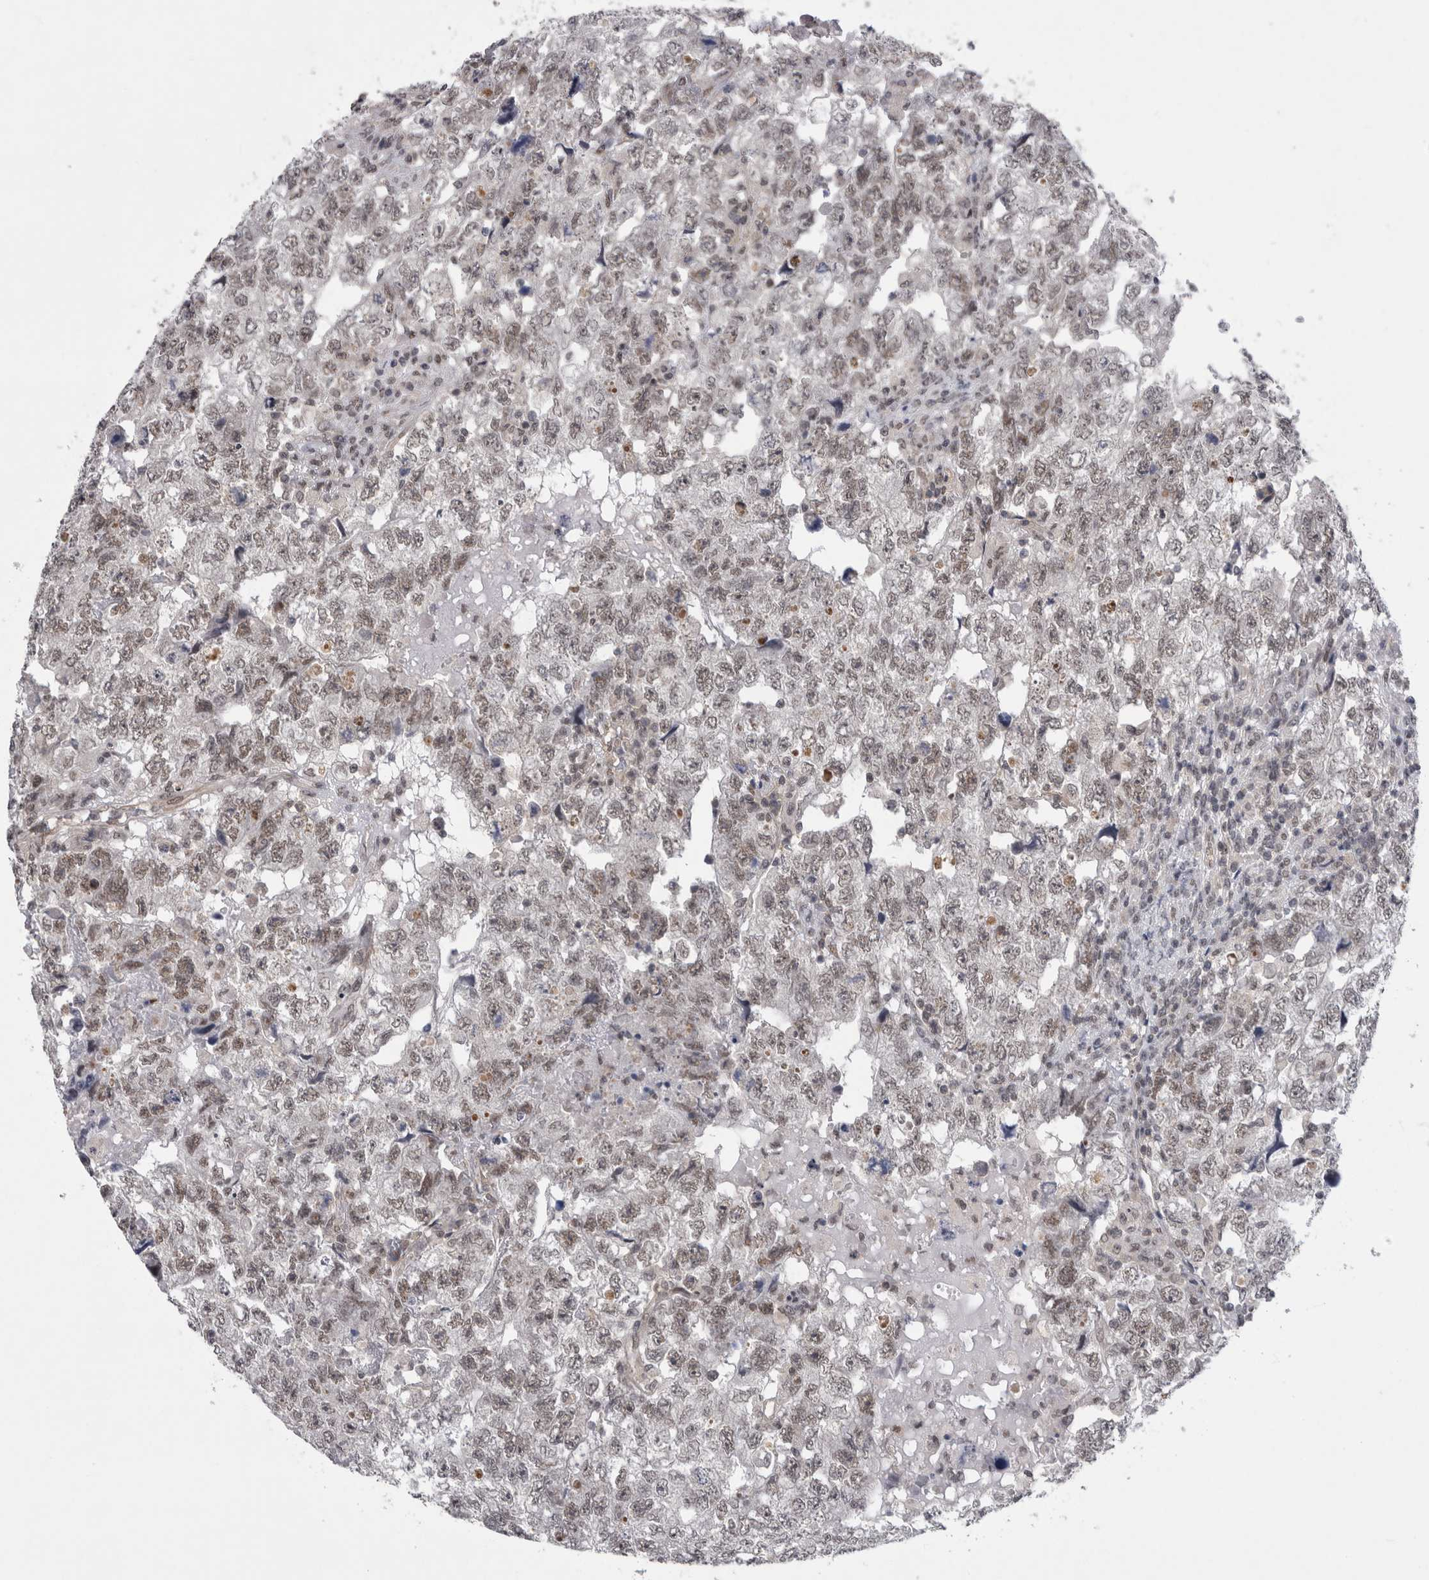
{"staining": {"intensity": "moderate", "quantity": ">75%", "location": "nuclear"}, "tissue": "testis cancer", "cell_type": "Tumor cells", "image_type": "cancer", "snomed": [{"axis": "morphology", "description": "Carcinoma, Embryonal, NOS"}, {"axis": "topography", "description": "Testis"}], "caption": "Immunohistochemical staining of human embryonal carcinoma (testis) demonstrates medium levels of moderate nuclear protein staining in approximately >75% of tumor cells.", "gene": "PSMB2", "patient": {"sex": "male", "age": 36}}